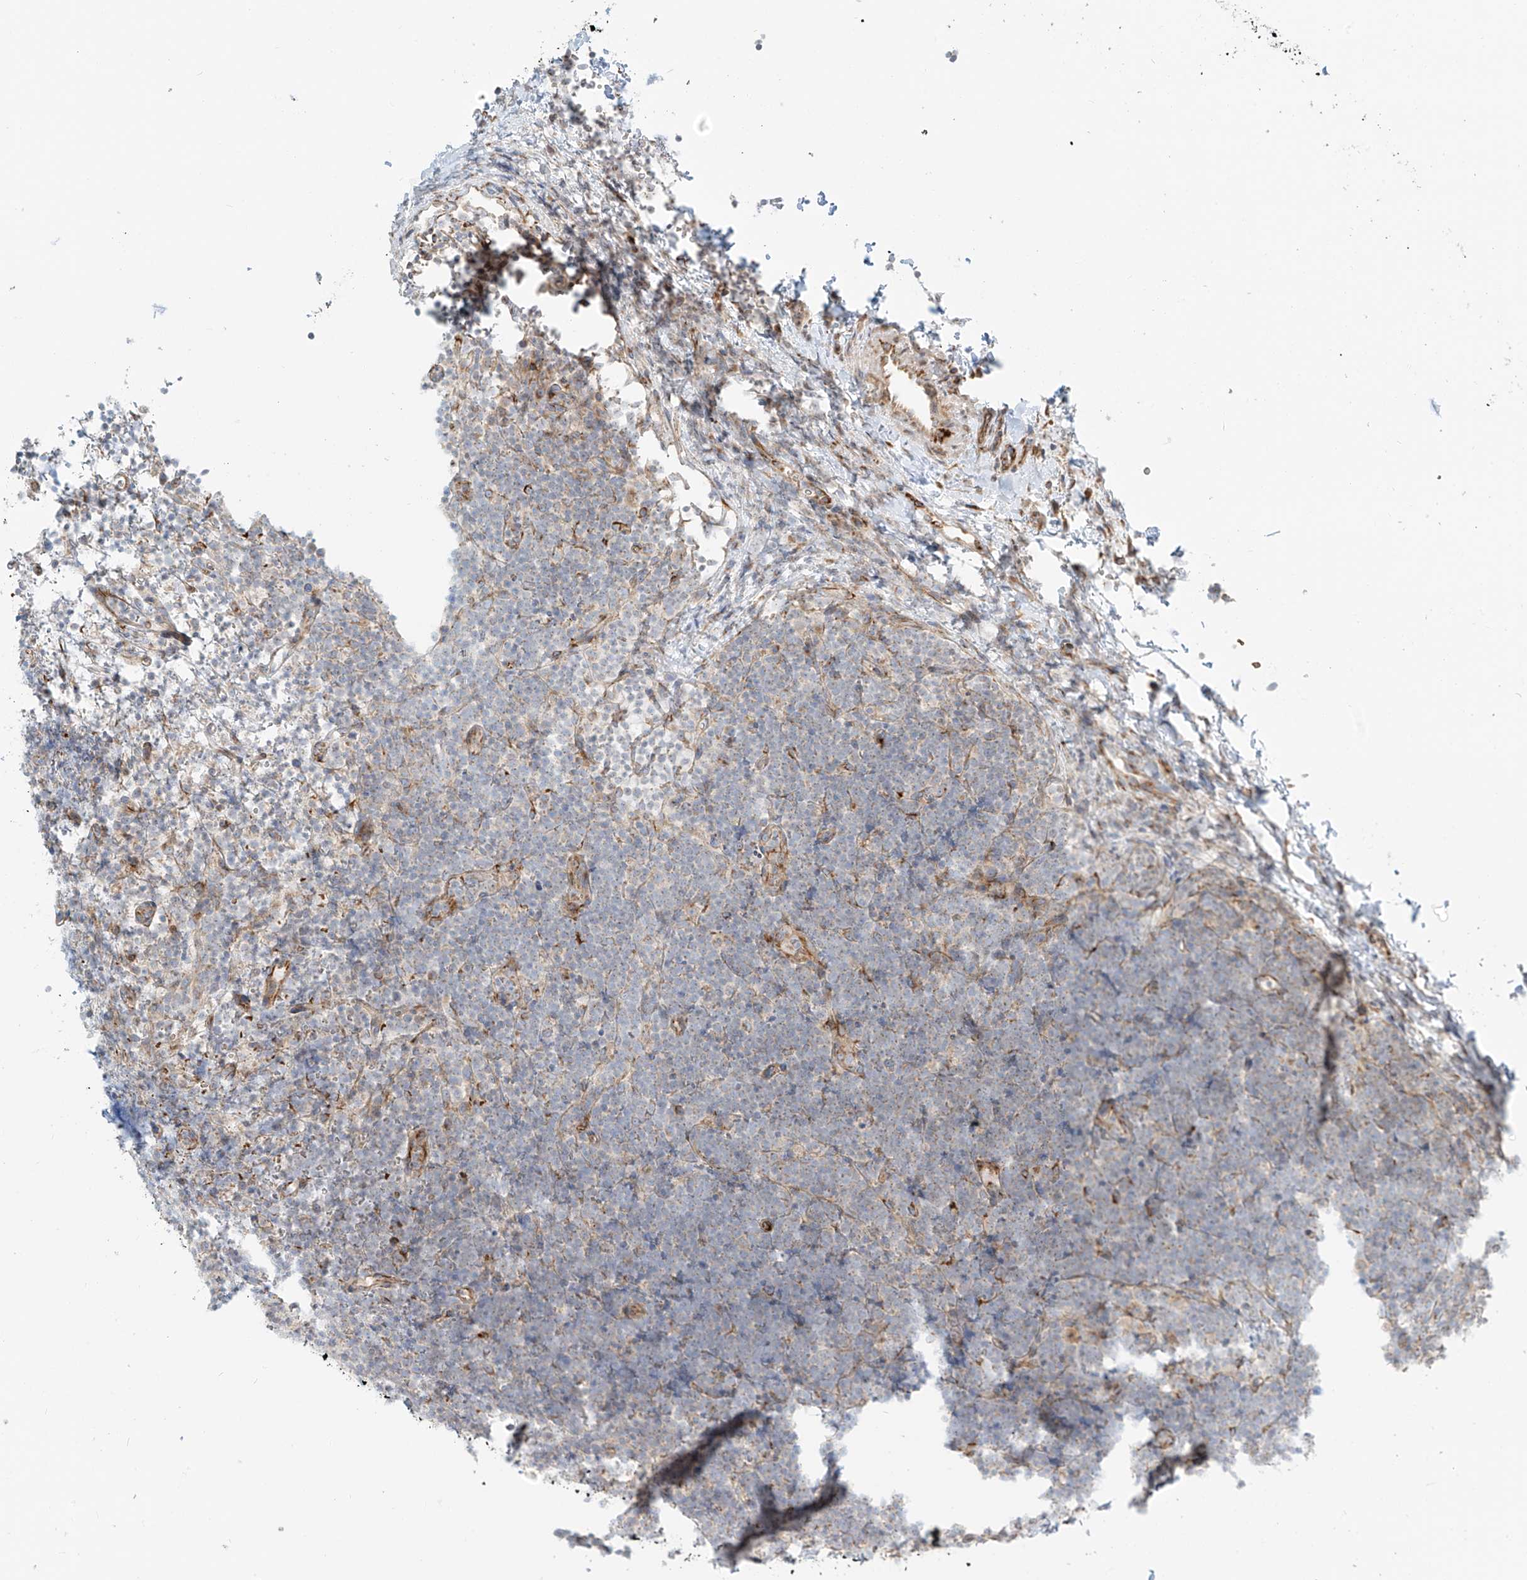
{"staining": {"intensity": "negative", "quantity": "none", "location": "none"}, "tissue": "lymphoma", "cell_type": "Tumor cells", "image_type": "cancer", "snomed": [{"axis": "morphology", "description": "Malignant lymphoma, non-Hodgkin's type, High grade"}, {"axis": "topography", "description": "Lymph node"}], "caption": "A high-resolution histopathology image shows immunohistochemistry (IHC) staining of malignant lymphoma, non-Hodgkin's type (high-grade), which demonstrates no significant expression in tumor cells. (Immunohistochemistry (ihc), brightfield microscopy, high magnification).", "gene": "EIPR1", "patient": {"sex": "male", "age": 13}}